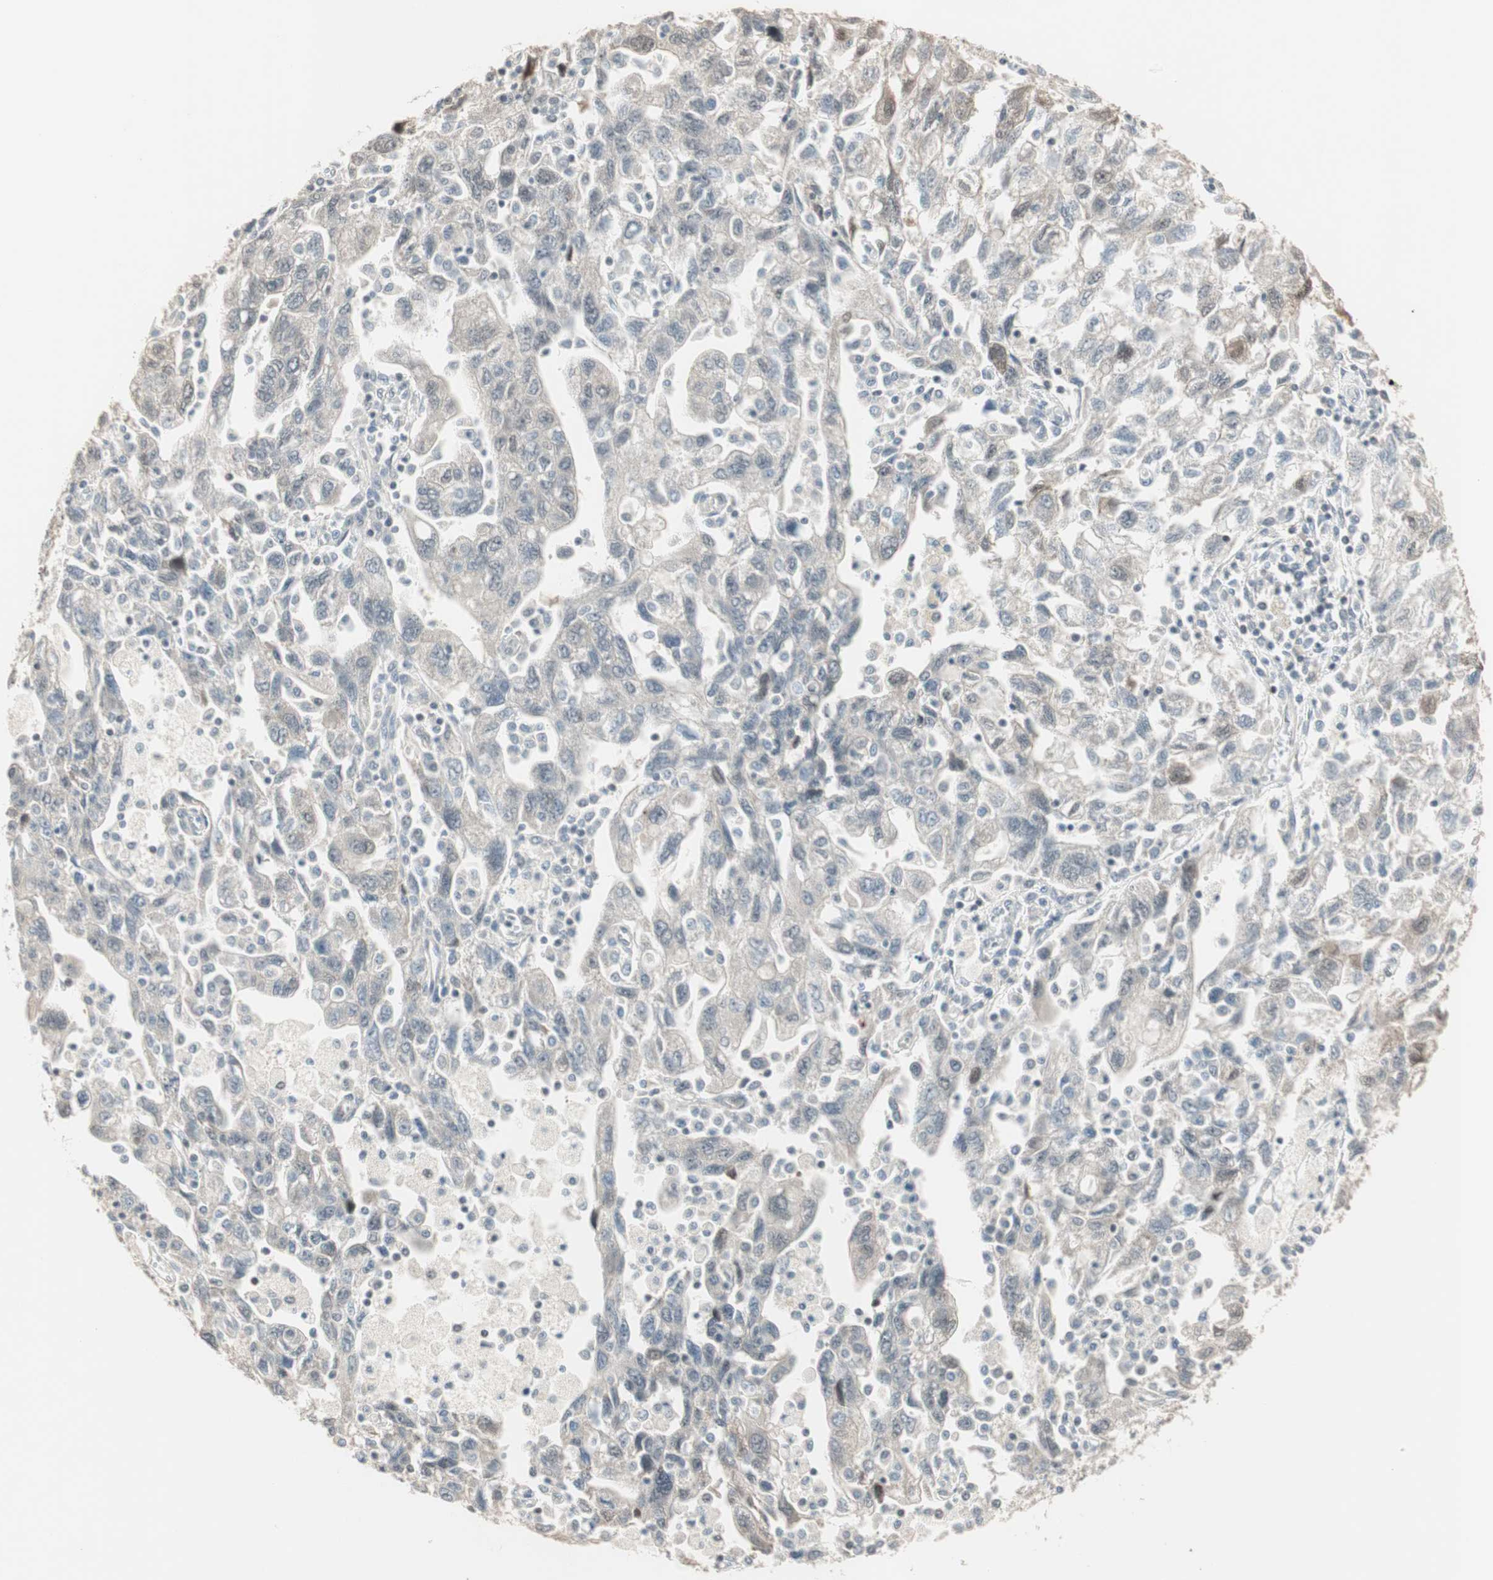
{"staining": {"intensity": "weak", "quantity": "25%-75%", "location": "cytoplasmic/membranous,nuclear"}, "tissue": "ovarian cancer", "cell_type": "Tumor cells", "image_type": "cancer", "snomed": [{"axis": "morphology", "description": "Carcinoma, NOS"}, {"axis": "morphology", "description": "Cystadenocarcinoma, serous, NOS"}, {"axis": "topography", "description": "Ovary"}], "caption": "Tumor cells show weak cytoplasmic/membranous and nuclear expression in about 25%-75% of cells in ovarian cancer. (DAB = brown stain, brightfield microscopy at high magnification).", "gene": "PDZK1", "patient": {"sex": "female", "age": 69}}